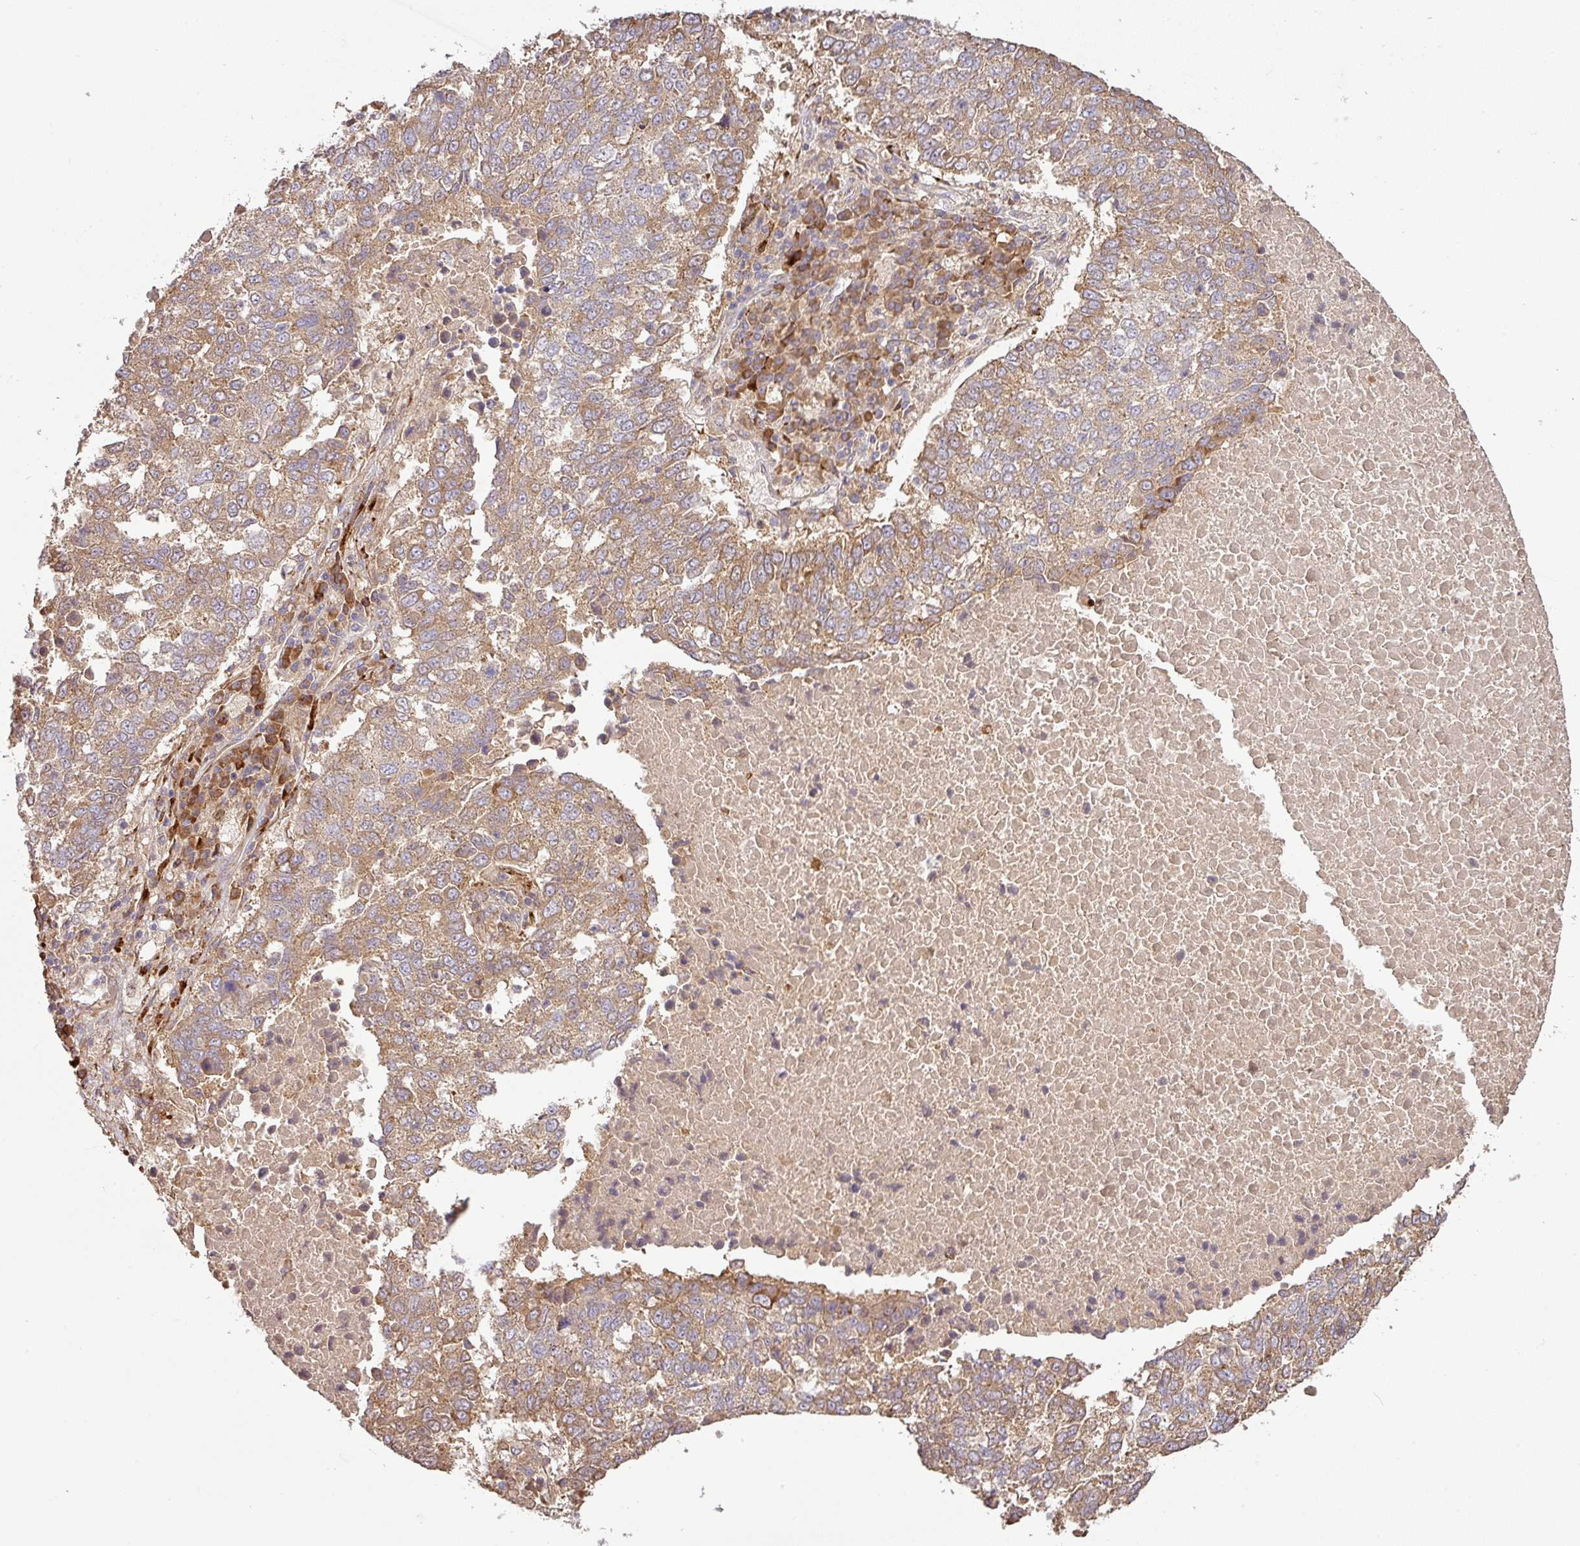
{"staining": {"intensity": "moderate", "quantity": ">75%", "location": "cytoplasmic/membranous"}, "tissue": "lung cancer", "cell_type": "Tumor cells", "image_type": "cancer", "snomed": [{"axis": "morphology", "description": "Squamous cell carcinoma, NOS"}, {"axis": "topography", "description": "Lung"}], "caption": "This image exhibits lung squamous cell carcinoma stained with immunohistochemistry to label a protein in brown. The cytoplasmic/membranous of tumor cells show moderate positivity for the protein. Nuclei are counter-stained blue.", "gene": "GALP", "patient": {"sex": "male", "age": 73}}